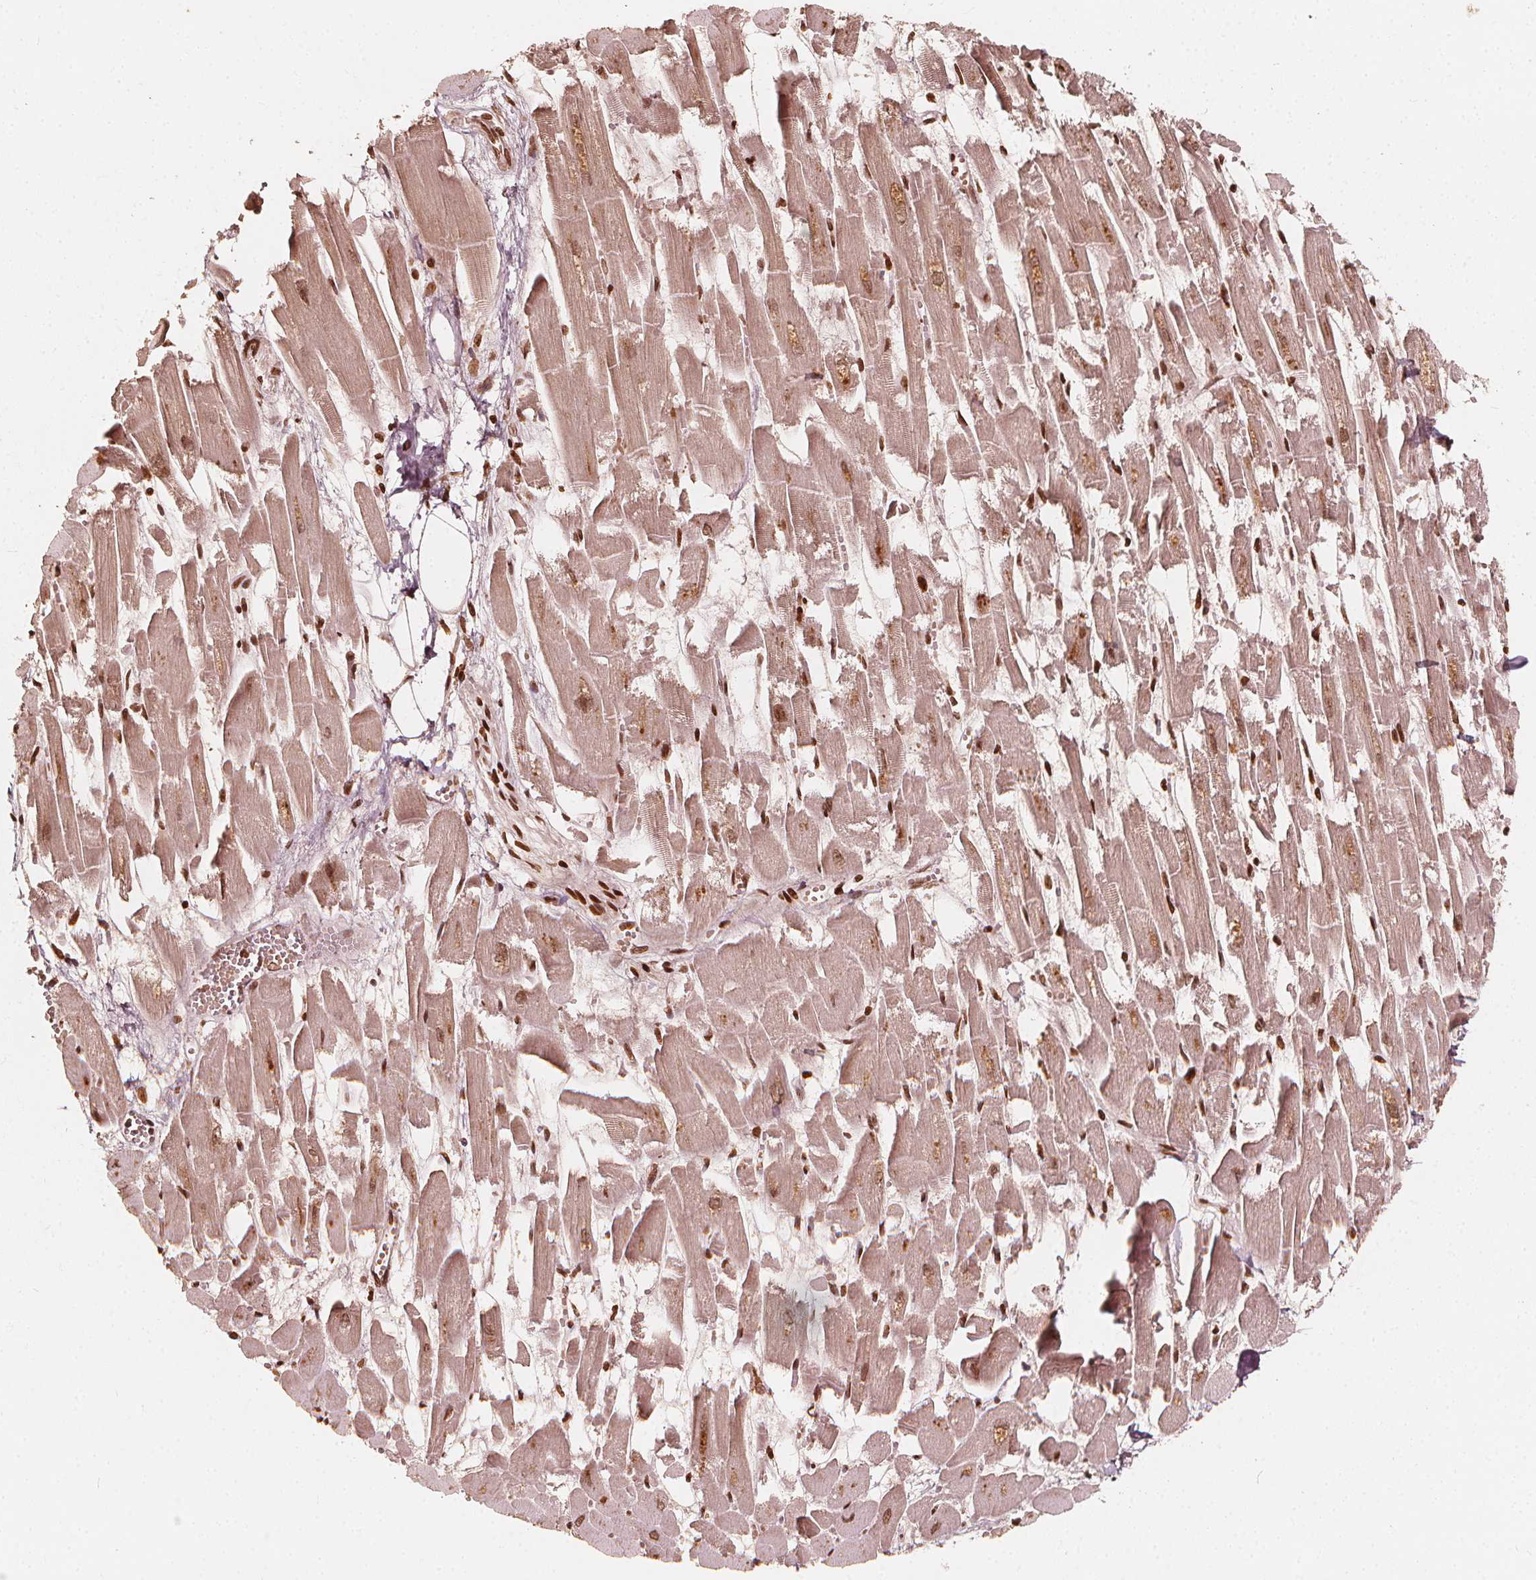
{"staining": {"intensity": "moderate", "quantity": ">75%", "location": "nuclear"}, "tissue": "heart muscle", "cell_type": "Cardiomyocytes", "image_type": "normal", "snomed": [{"axis": "morphology", "description": "Normal tissue, NOS"}, {"axis": "topography", "description": "Heart"}], "caption": "Moderate nuclear staining for a protein is seen in approximately >75% of cardiomyocytes of normal heart muscle using IHC.", "gene": "H3C14", "patient": {"sex": "female", "age": 52}}